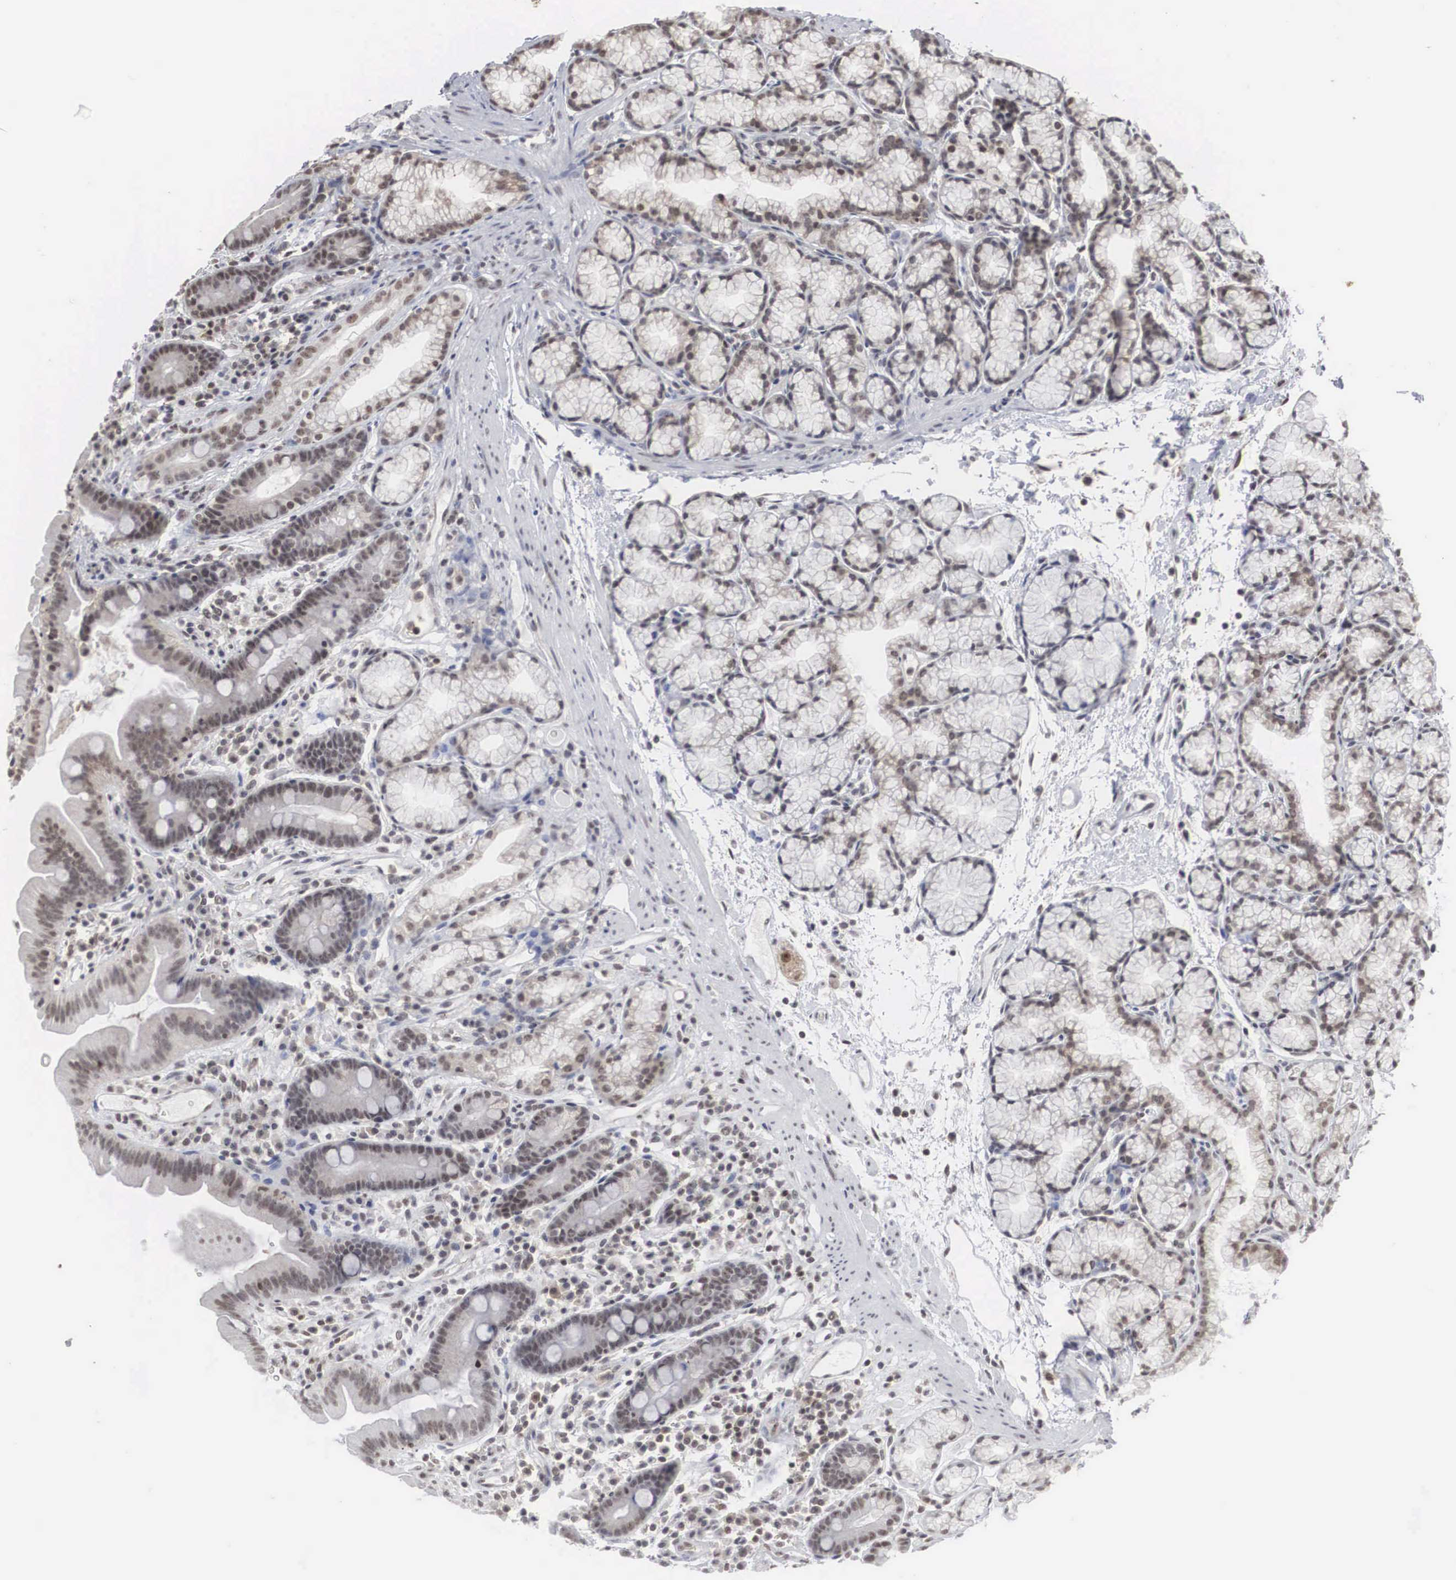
{"staining": {"intensity": "weak", "quantity": "25%-75%", "location": "nuclear"}, "tissue": "duodenum", "cell_type": "Glandular cells", "image_type": "normal", "snomed": [{"axis": "morphology", "description": "Normal tissue, NOS"}, {"axis": "topography", "description": "Duodenum"}], "caption": "A histopathology image of duodenum stained for a protein demonstrates weak nuclear brown staining in glandular cells. (DAB IHC with brightfield microscopy, high magnification).", "gene": "AUTS2", "patient": {"sex": "female", "age": 48}}